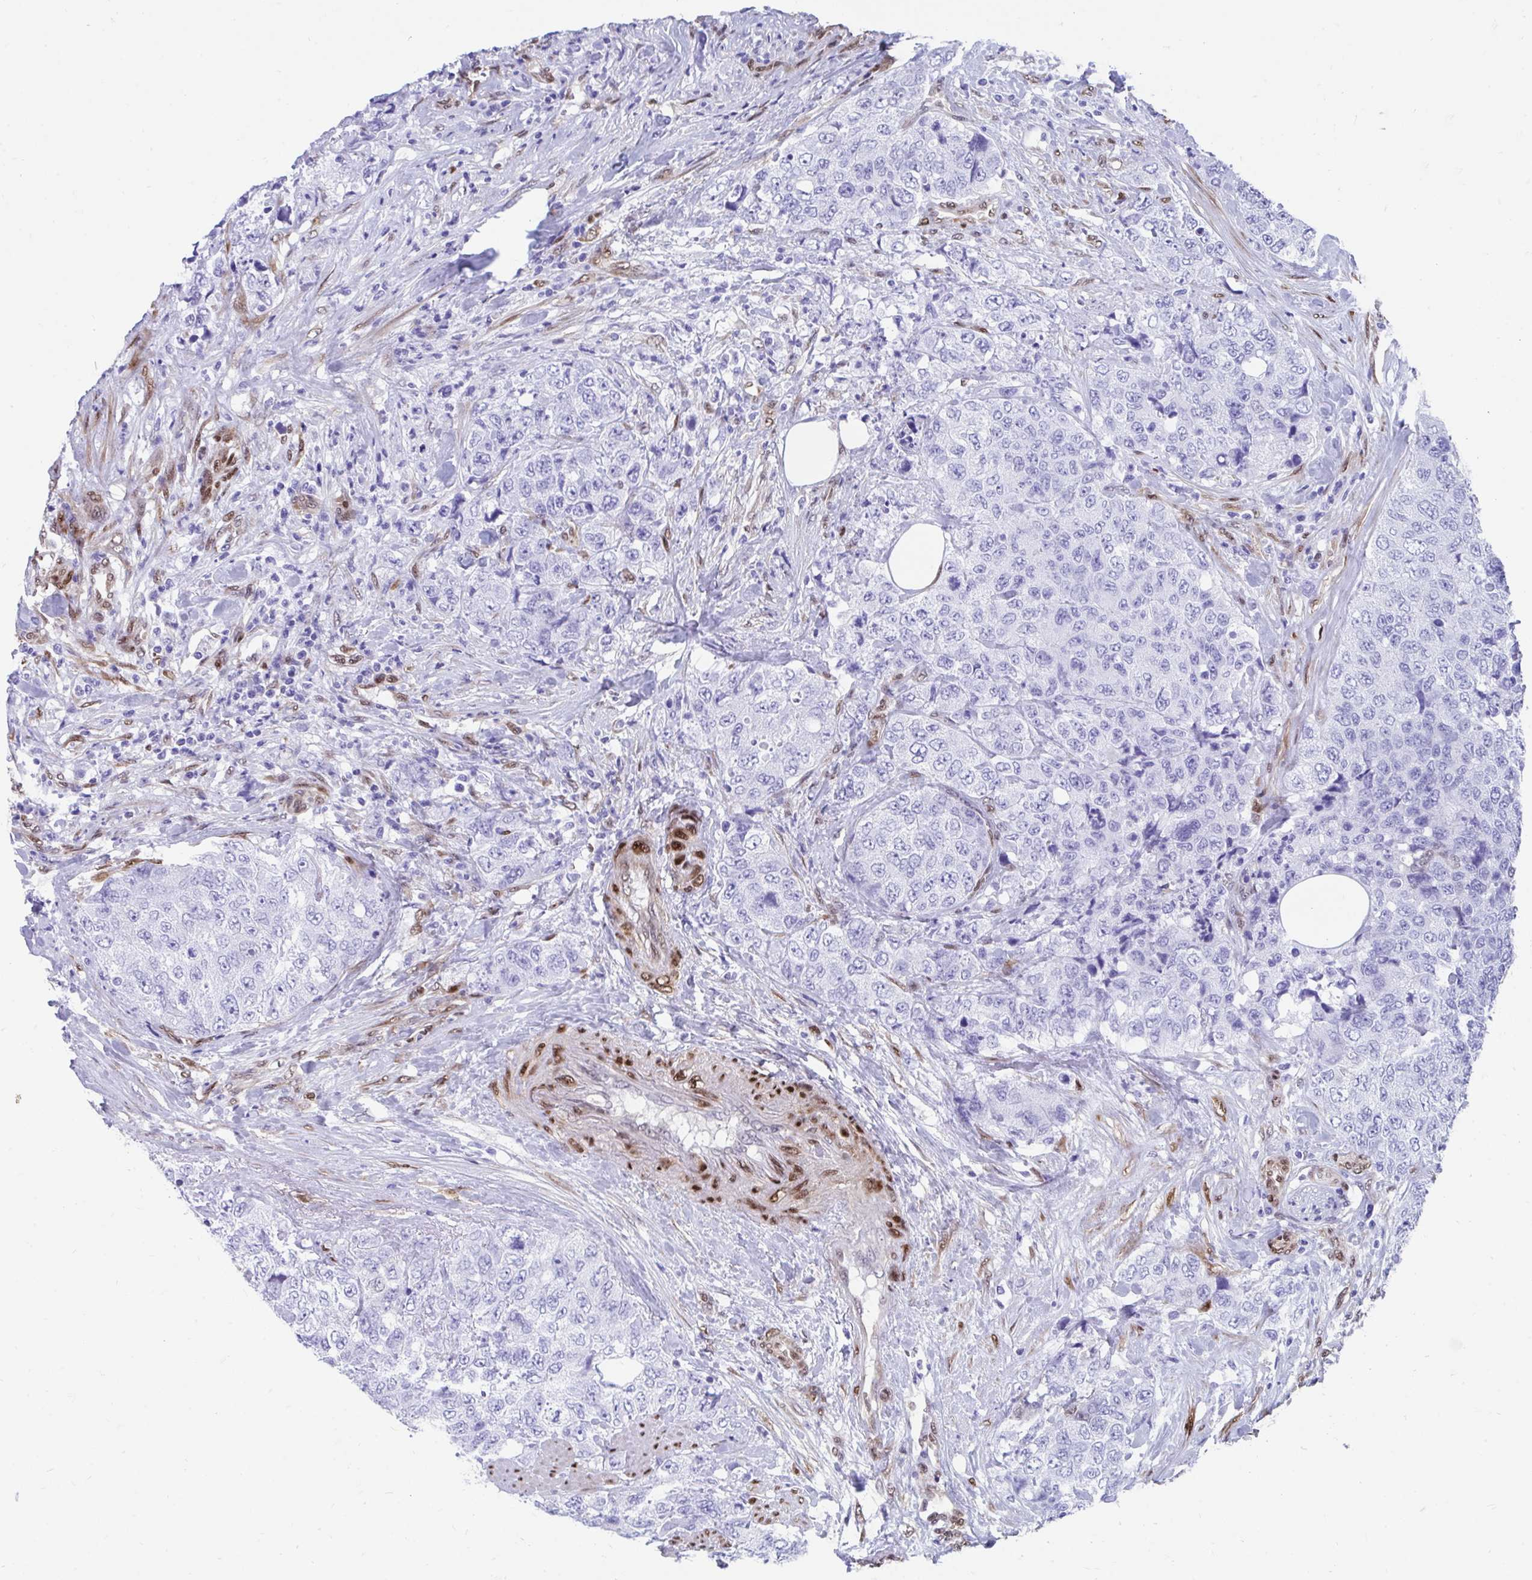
{"staining": {"intensity": "negative", "quantity": "none", "location": "none"}, "tissue": "urothelial cancer", "cell_type": "Tumor cells", "image_type": "cancer", "snomed": [{"axis": "morphology", "description": "Urothelial carcinoma, High grade"}, {"axis": "topography", "description": "Urinary bladder"}], "caption": "Urothelial cancer was stained to show a protein in brown. There is no significant positivity in tumor cells. (DAB immunohistochemistry with hematoxylin counter stain).", "gene": "RBPMS", "patient": {"sex": "female", "age": 78}}